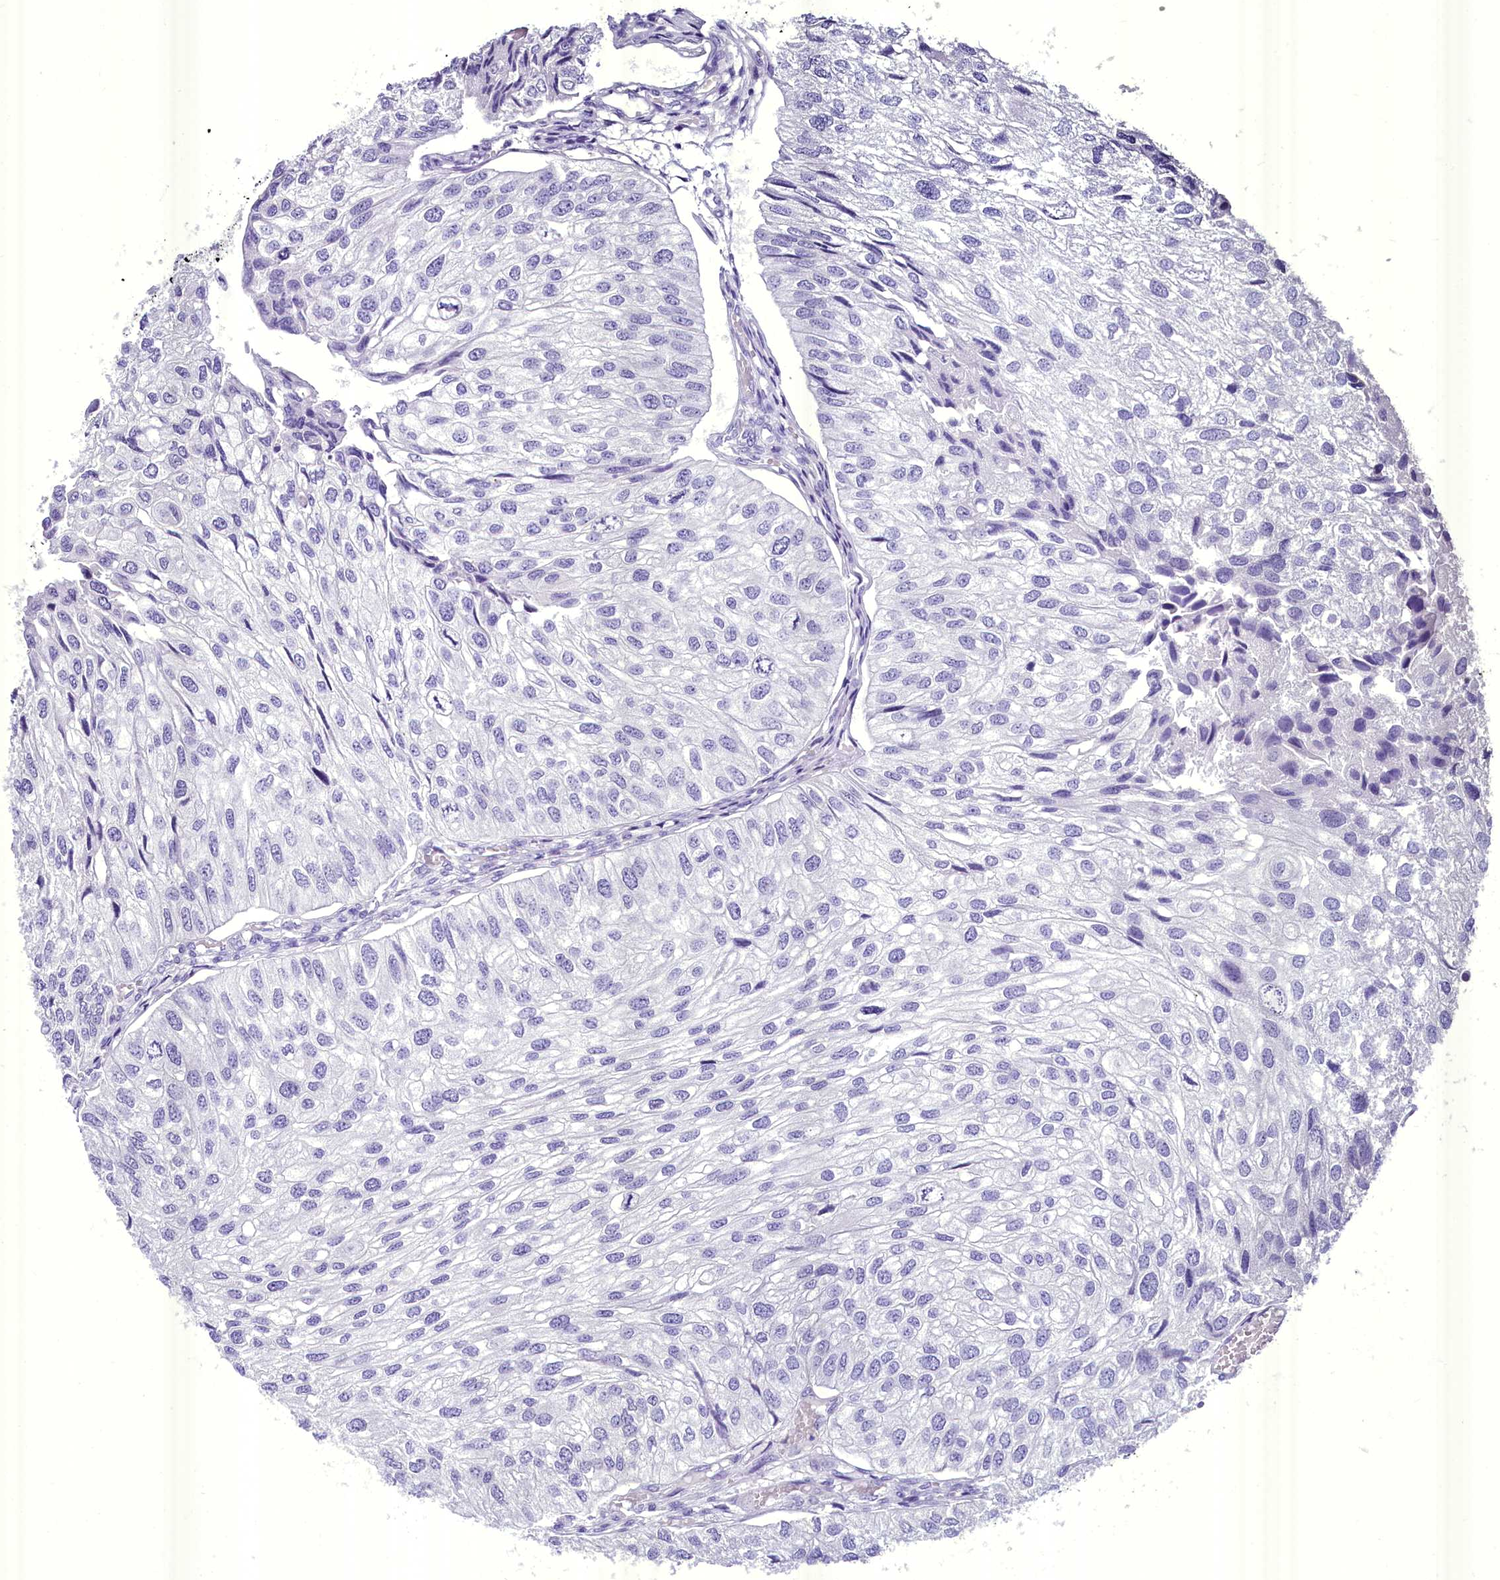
{"staining": {"intensity": "negative", "quantity": "none", "location": "none"}, "tissue": "urothelial cancer", "cell_type": "Tumor cells", "image_type": "cancer", "snomed": [{"axis": "morphology", "description": "Urothelial carcinoma, Low grade"}, {"axis": "topography", "description": "Urinary bladder"}], "caption": "A high-resolution micrograph shows IHC staining of low-grade urothelial carcinoma, which reveals no significant staining in tumor cells.", "gene": "BANK1", "patient": {"sex": "female", "age": 89}}